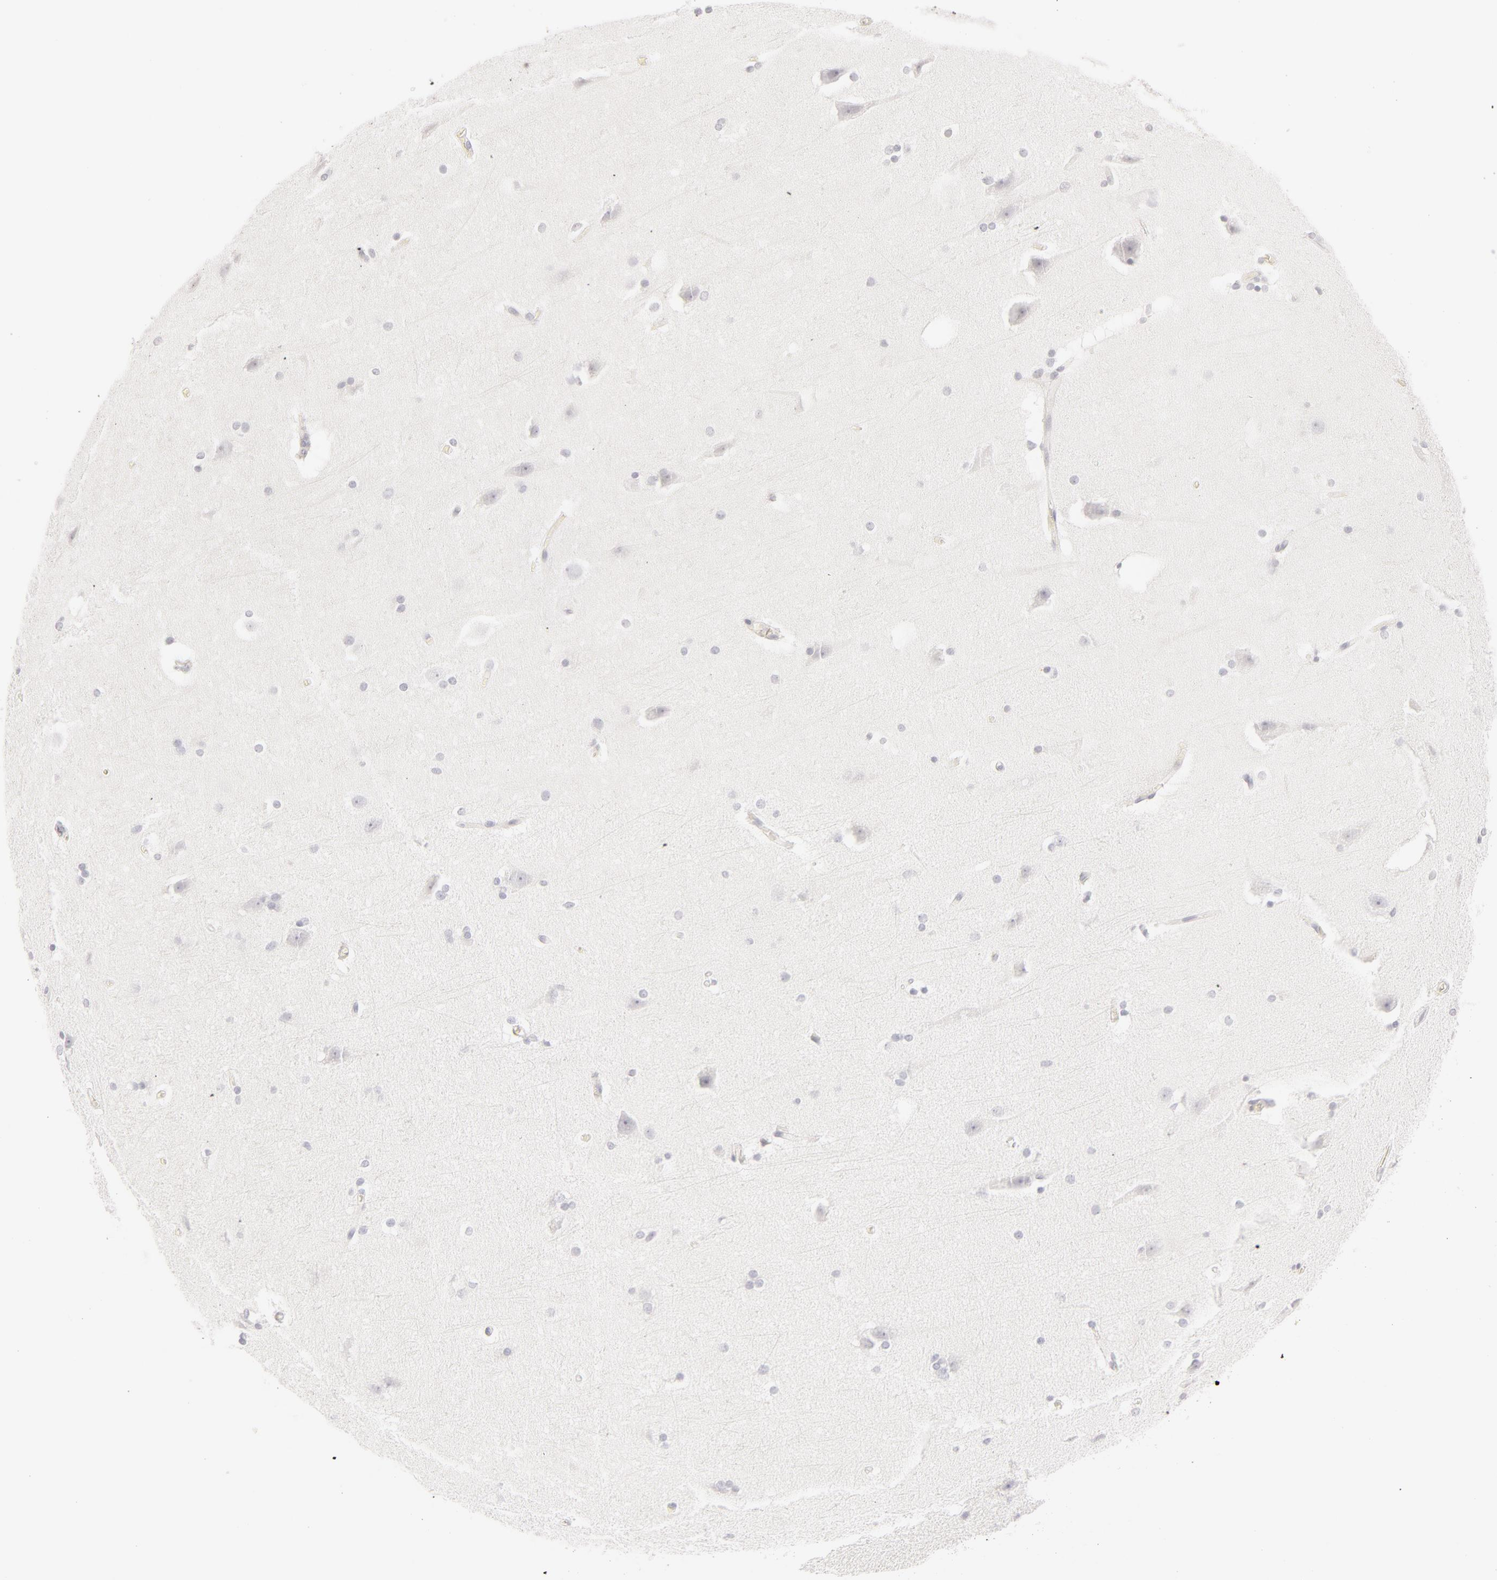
{"staining": {"intensity": "negative", "quantity": "none", "location": "none"}, "tissue": "cerebral cortex", "cell_type": "Endothelial cells", "image_type": "normal", "snomed": [{"axis": "morphology", "description": "Normal tissue, NOS"}, {"axis": "topography", "description": "Cerebral cortex"}, {"axis": "topography", "description": "Hippocampus"}], "caption": "Endothelial cells show no significant protein positivity in unremarkable cerebral cortex. (Brightfield microscopy of DAB immunohistochemistry at high magnification).", "gene": "LGALS7B", "patient": {"sex": "female", "age": 19}}